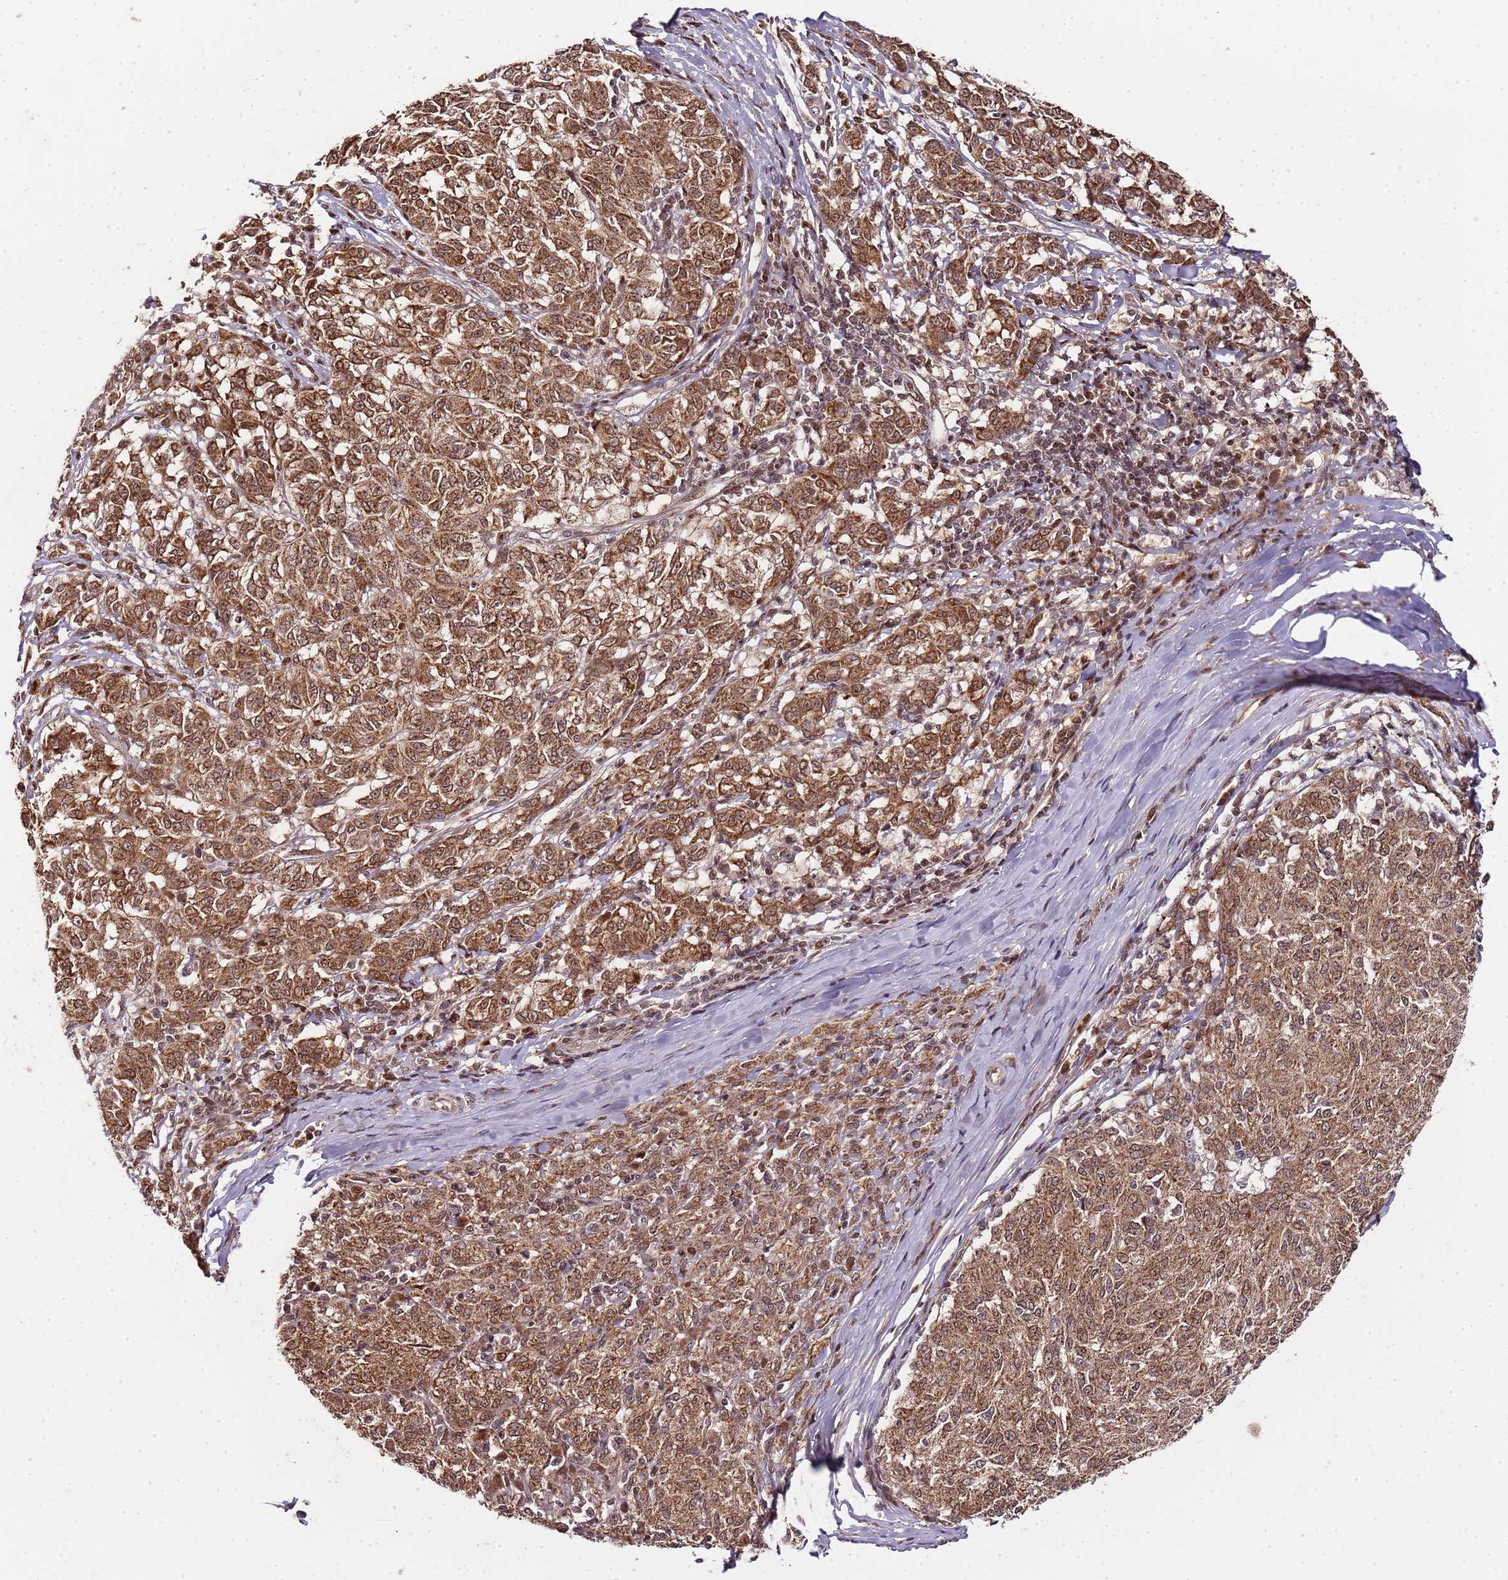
{"staining": {"intensity": "moderate", "quantity": ">75%", "location": "cytoplasmic/membranous,nuclear"}, "tissue": "melanoma", "cell_type": "Tumor cells", "image_type": "cancer", "snomed": [{"axis": "morphology", "description": "Malignant melanoma, NOS"}, {"axis": "topography", "description": "Skin"}], "caption": "Protein staining exhibits moderate cytoplasmic/membranous and nuclear expression in about >75% of tumor cells in malignant melanoma. (Brightfield microscopy of DAB IHC at high magnification).", "gene": "EDC3", "patient": {"sex": "female", "age": 72}}